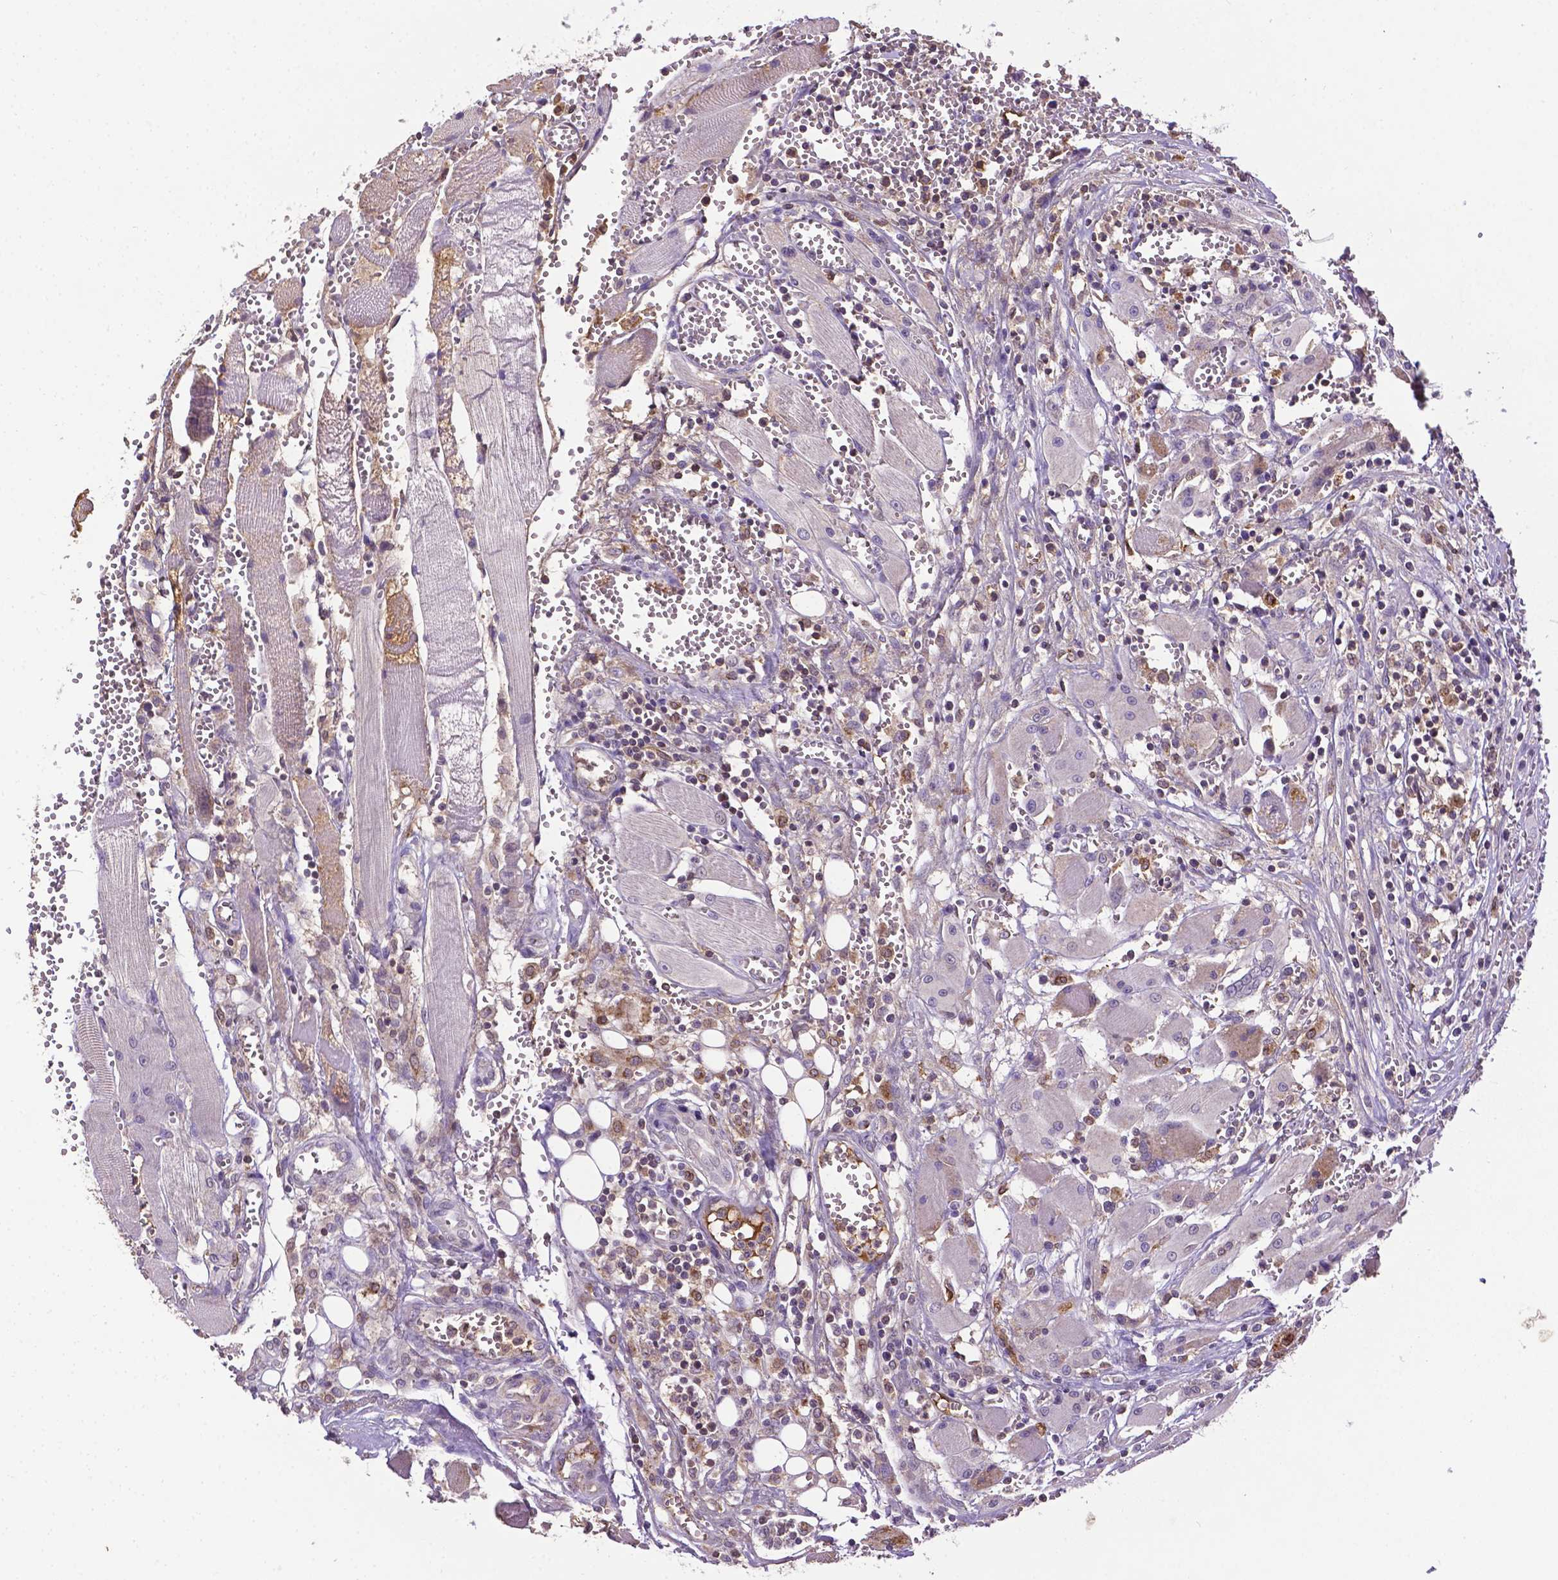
{"staining": {"intensity": "negative", "quantity": "none", "location": "none"}, "tissue": "head and neck cancer", "cell_type": "Tumor cells", "image_type": "cancer", "snomed": [{"axis": "morphology", "description": "Squamous cell carcinoma, NOS"}, {"axis": "topography", "description": "Head-Neck"}], "caption": "Protein analysis of head and neck cancer shows no significant staining in tumor cells.", "gene": "APOE", "patient": {"sex": "female", "age": 80}}